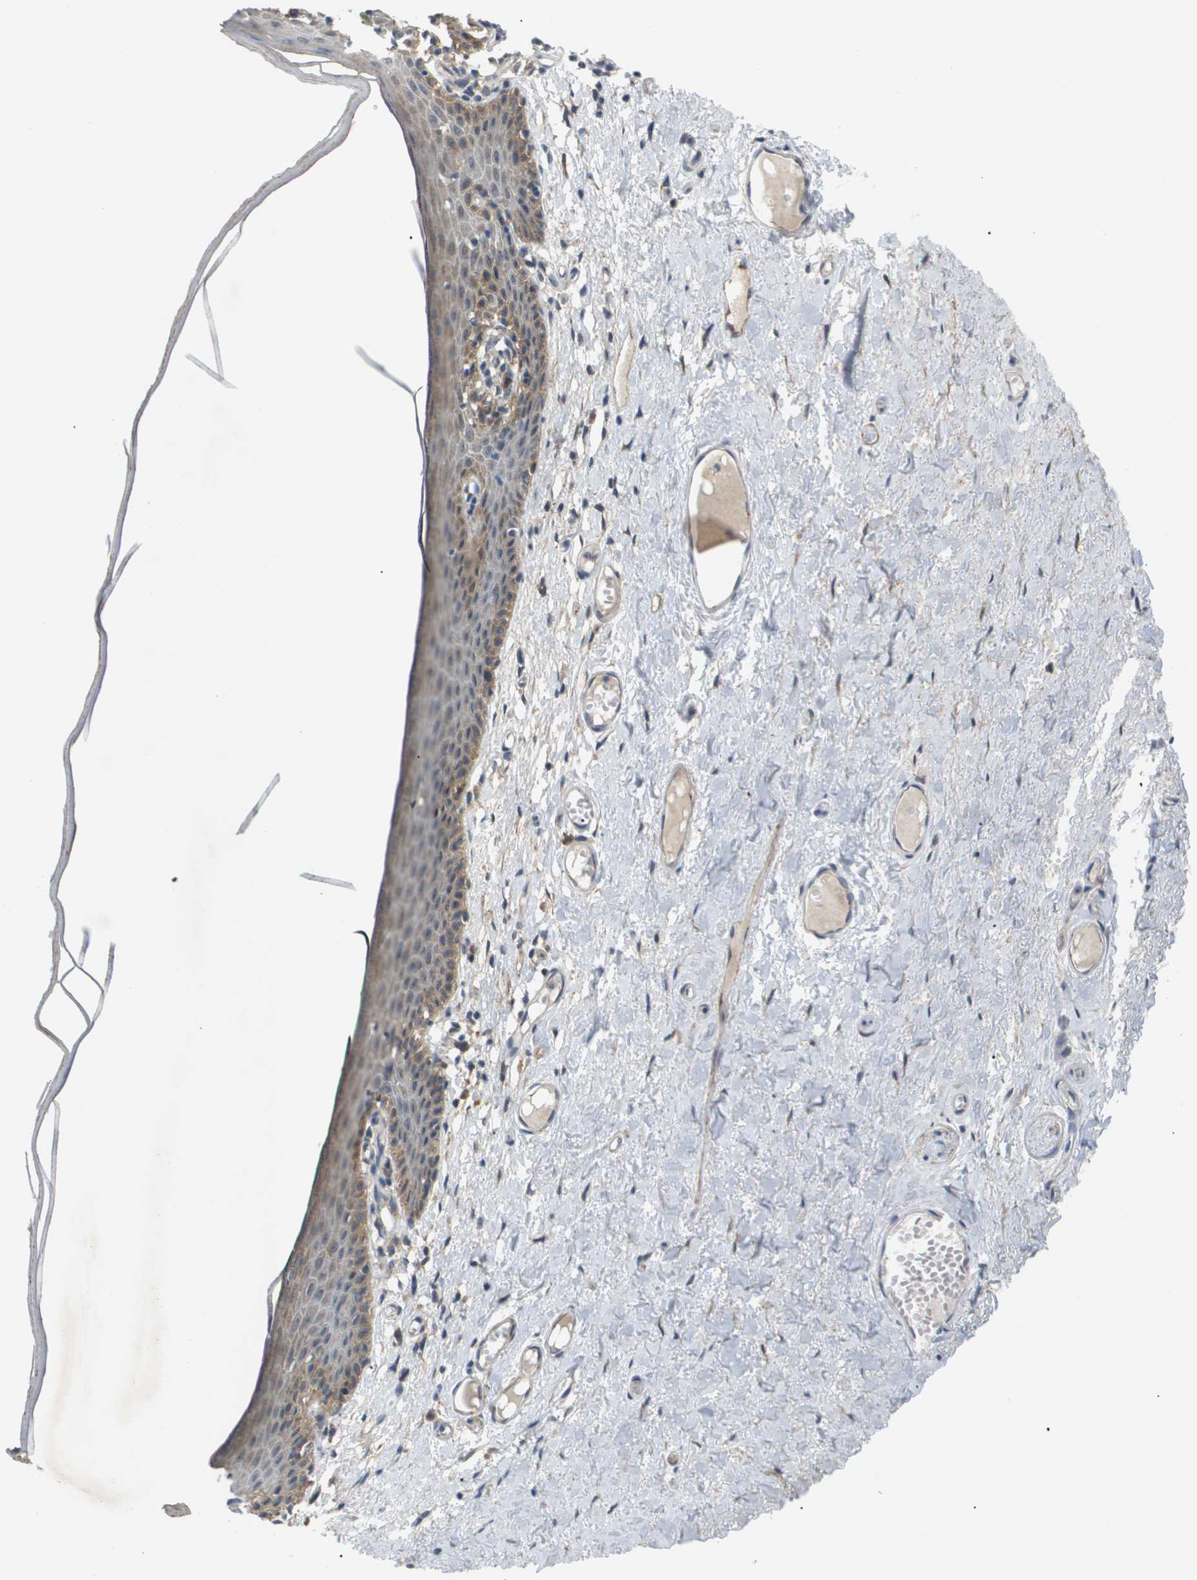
{"staining": {"intensity": "moderate", "quantity": "25%-75%", "location": "cytoplasmic/membranous"}, "tissue": "skin", "cell_type": "Epidermal cells", "image_type": "normal", "snomed": [{"axis": "morphology", "description": "Normal tissue, NOS"}, {"axis": "topography", "description": "Adipose tissue"}, {"axis": "topography", "description": "Vascular tissue"}, {"axis": "topography", "description": "Anal"}, {"axis": "topography", "description": "Peripheral nerve tissue"}], "caption": "This photomicrograph exhibits immunohistochemistry staining of benign skin, with medium moderate cytoplasmic/membranous expression in approximately 25%-75% of epidermal cells.", "gene": "OTUD5", "patient": {"sex": "female", "age": 54}}